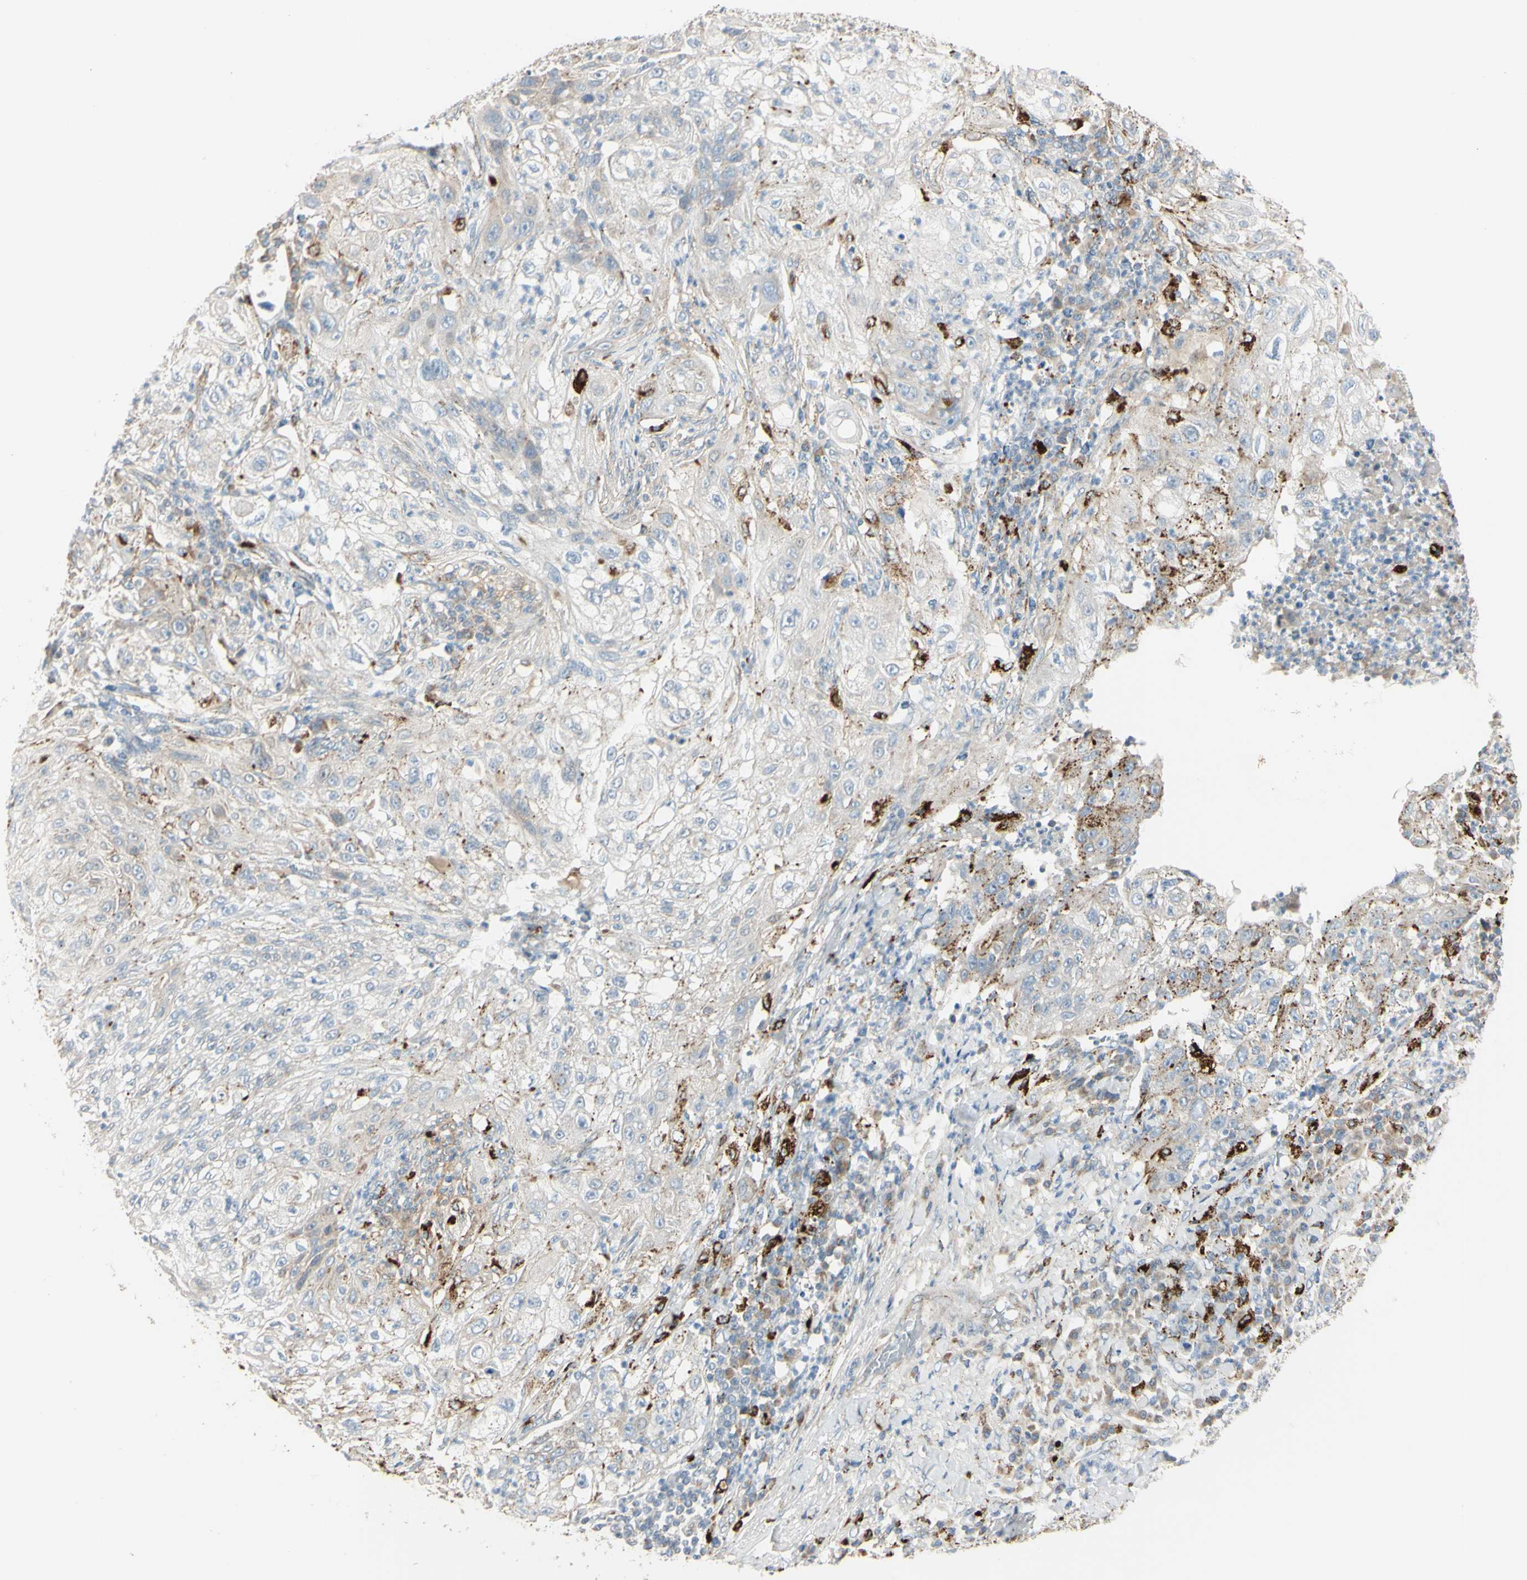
{"staining": {"intensity": "weak", "quantity": ">75%", "location": "cytoplasmic/membranous"}, "tissue": "lung cancer", "cell_type": "Tumor cells", "image_type": "cancer", "snomed": [{"axis": "morphology", "description": "Inflammation, NOS"}, {"axis": "morphology", "description": "Squamous cell carcinoma, NOS"}, {"axis": "topography", "description": "Lymph node"}, {"axis": "topography", "description": "Soft tissue"}, {"axis": "topography", "description": "Lung"}], "caption": "Protein analysis of lung cancer tissue displays weak cytoplasmic/membranous staining in approximately >75% of tumor cells. (IHC, brightfield microscopy, high magnification).", "gene": "ANGPTL1", "patient": {"sex": "male", "age": 66}}